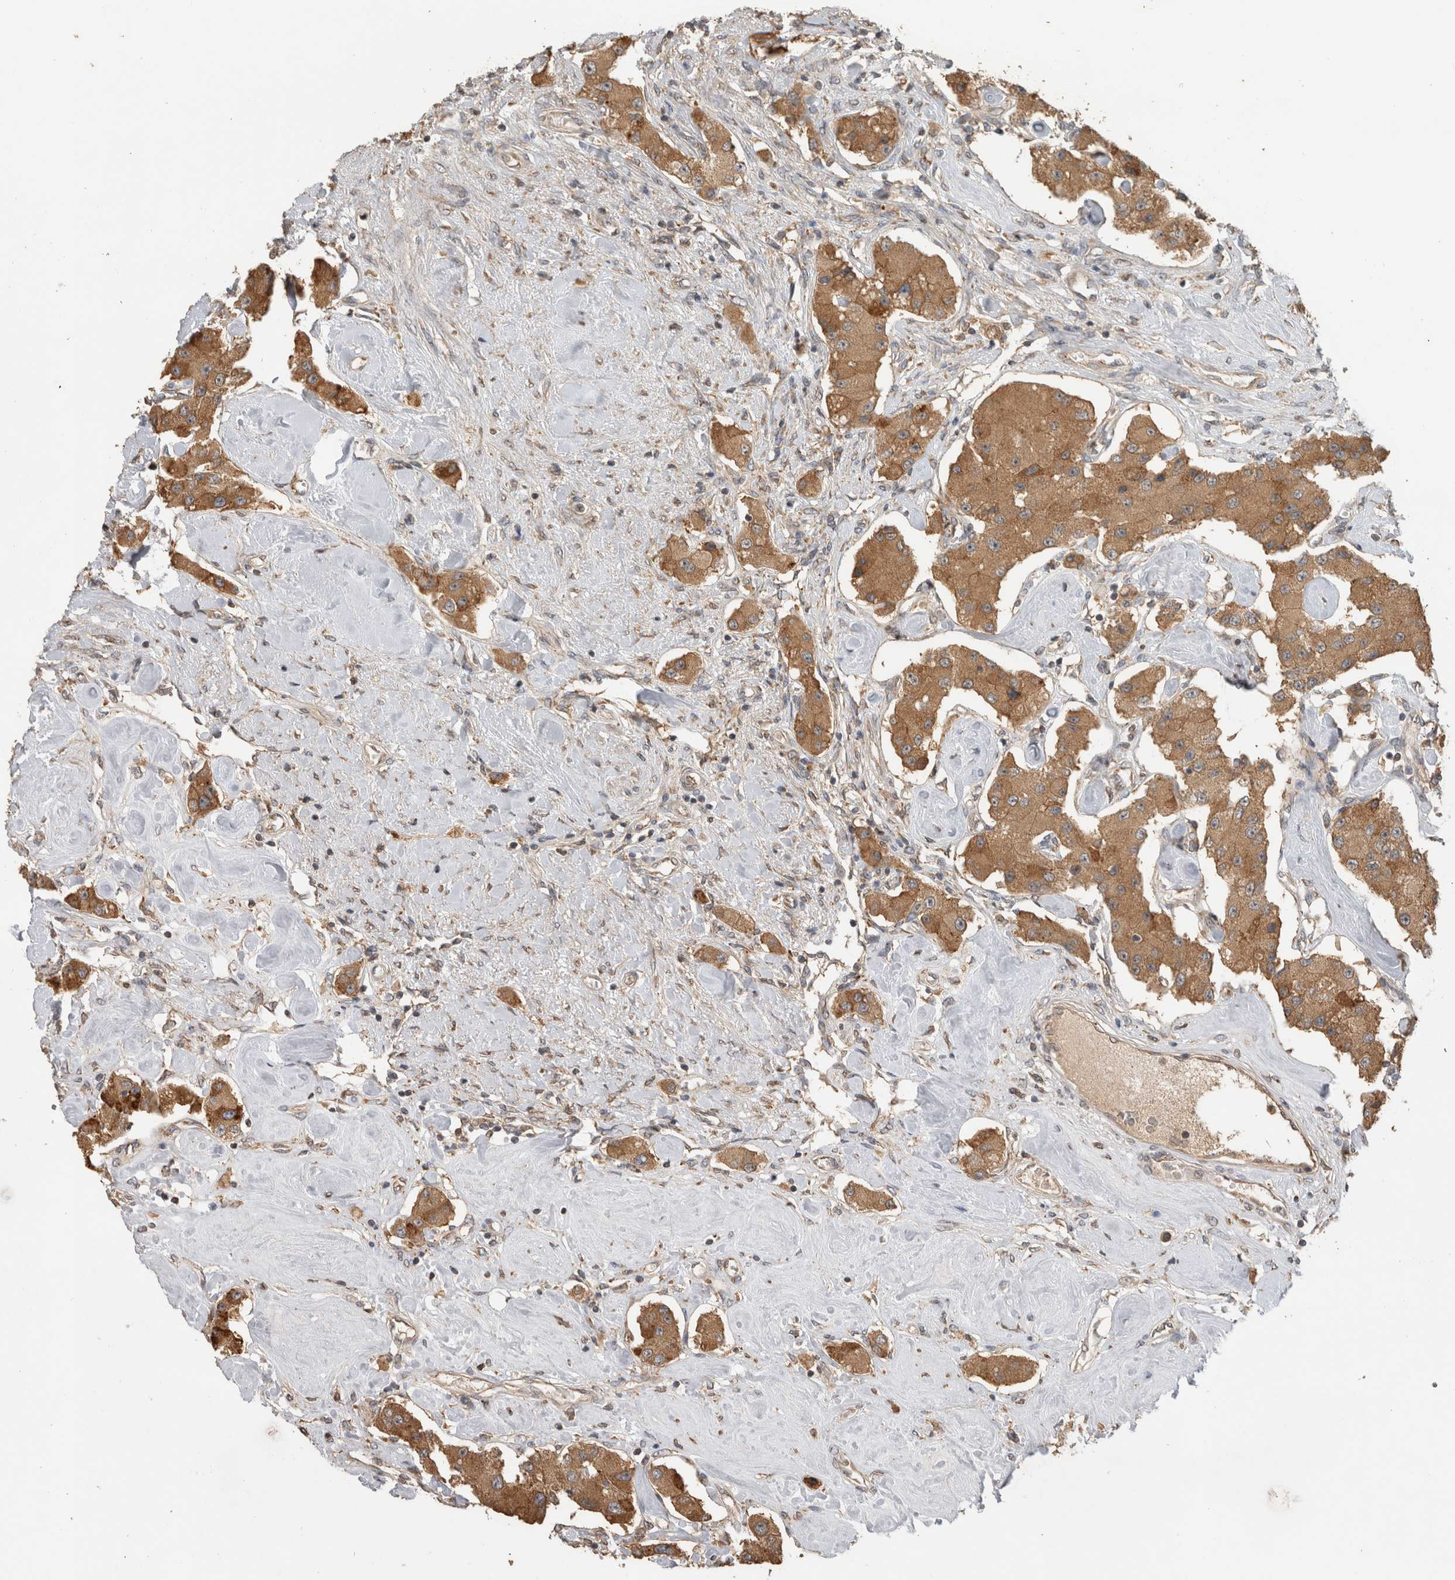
{"staining": {"intensity": "moderate", "quantity": ">75%", "location": "cytoplasmic/membranous"}, "tissue": "carcinoid", "cell_type": "Tumor cells", "image_type": "cancer", "snomed": [{"axis": "morphology", "description": "Carcinoid, malignant, NOS"}, {"axis": "topography", "description": "Pancreas"}], "caption": "DAB (3,3'-diaminobenzidine) immunohistochemical staining of carcinoid demonstrates moderate cytoplasmic/membranous protein staining in about >75% of tumor cells. Ihc stains the protein of interest in brown and the nuclei are stained blue.", "gene": "TBCE", "patient": {"sex": "male", "age": 41}}